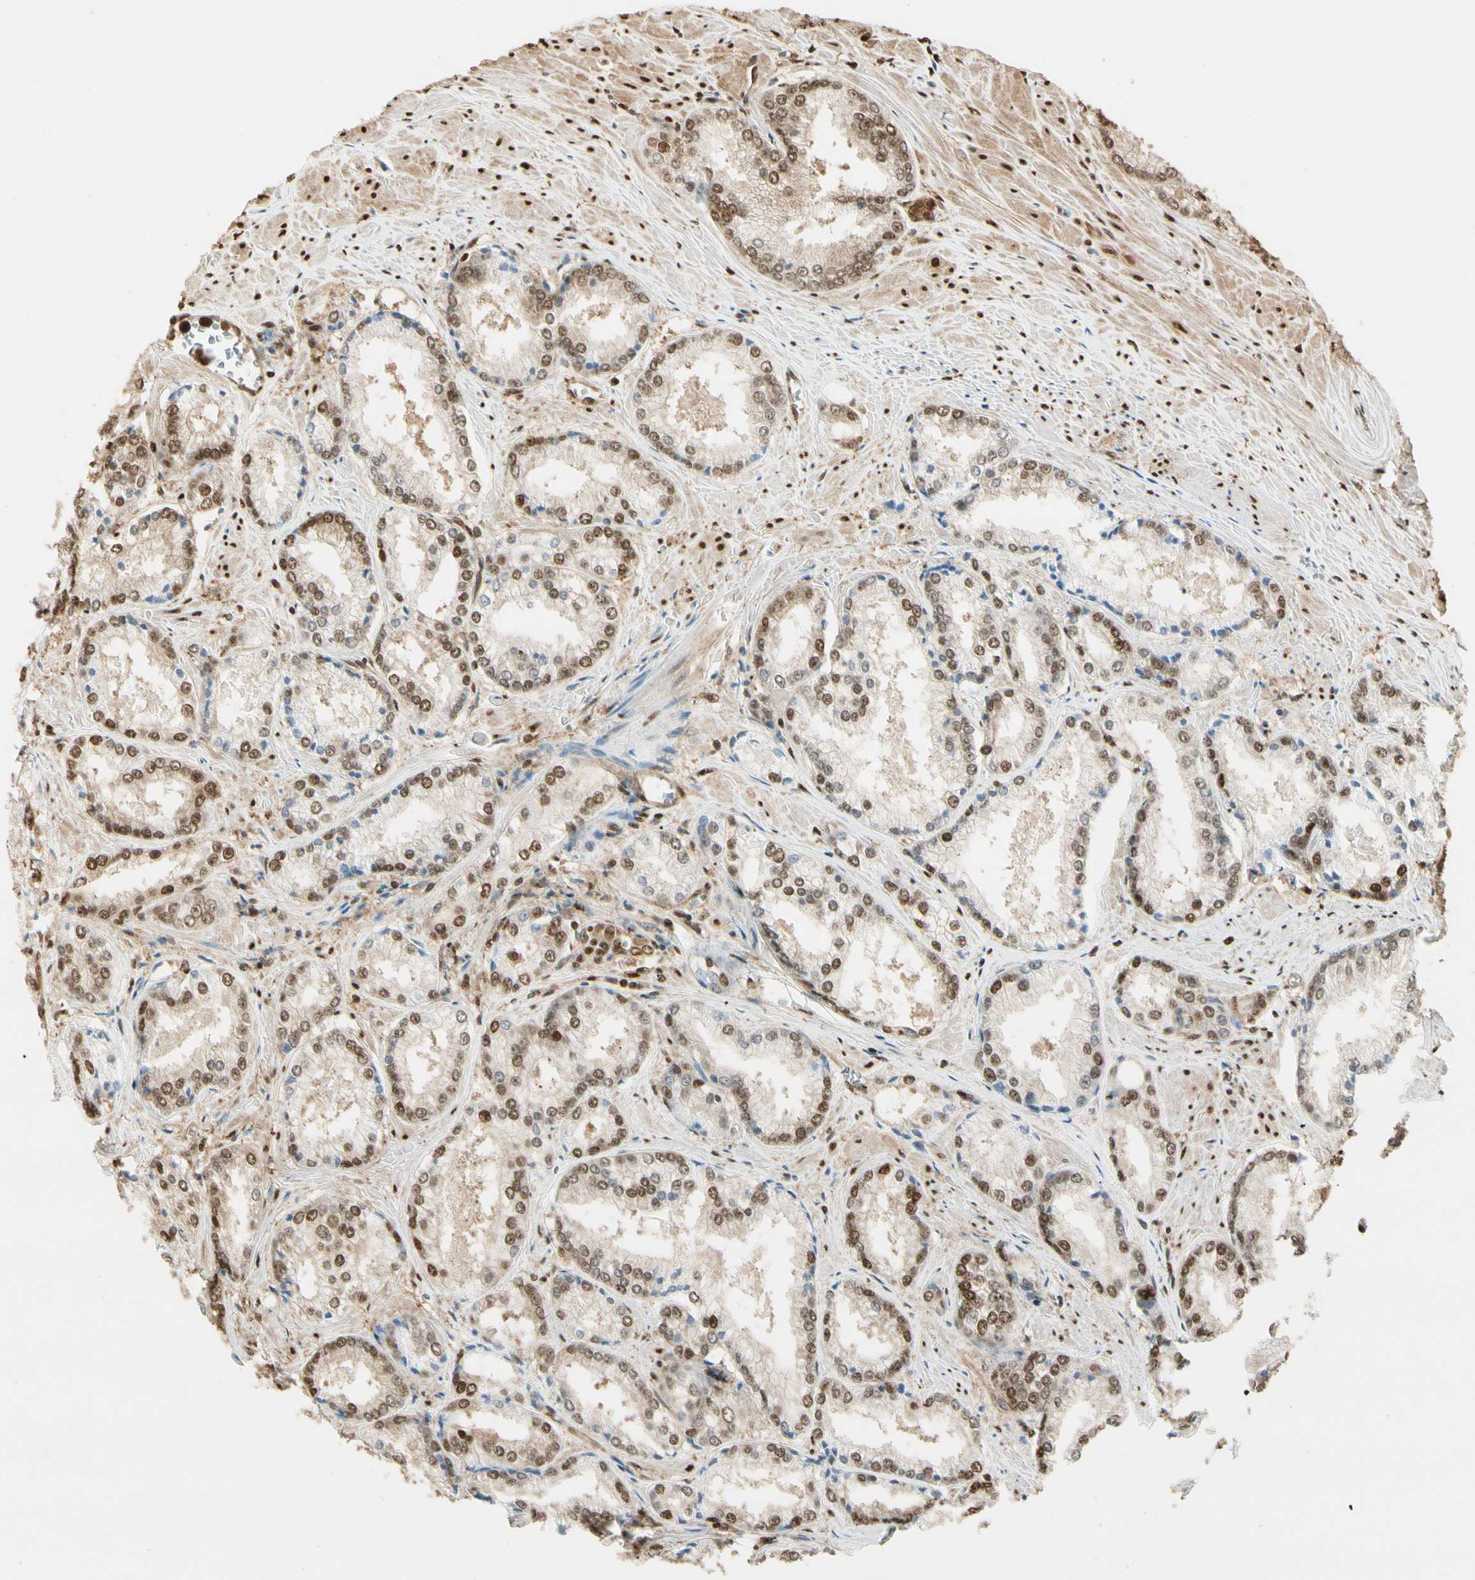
{"staining": {"intensity": "moderate", "quantity": ">75%", "location": "cytoplasmic/membranous,nuclear"}, "tissue": "prostate cancer", "cell_type": "Tumor cells", "image_type": "cancer", "snomed": [{"axis": "morphology", "description": "Adenocarcinoma, Low grade"}, {"axis": "topography", "description": "Prostate"}], "caption": "Tumor cells demonstrate medium levels of moderate cytoplasmic/membranous and nuclear positivity in approximately >75% of cells in human prostate cancer.", "gene": "PNCK", "patient": {"sex": "male", "age": 64}}